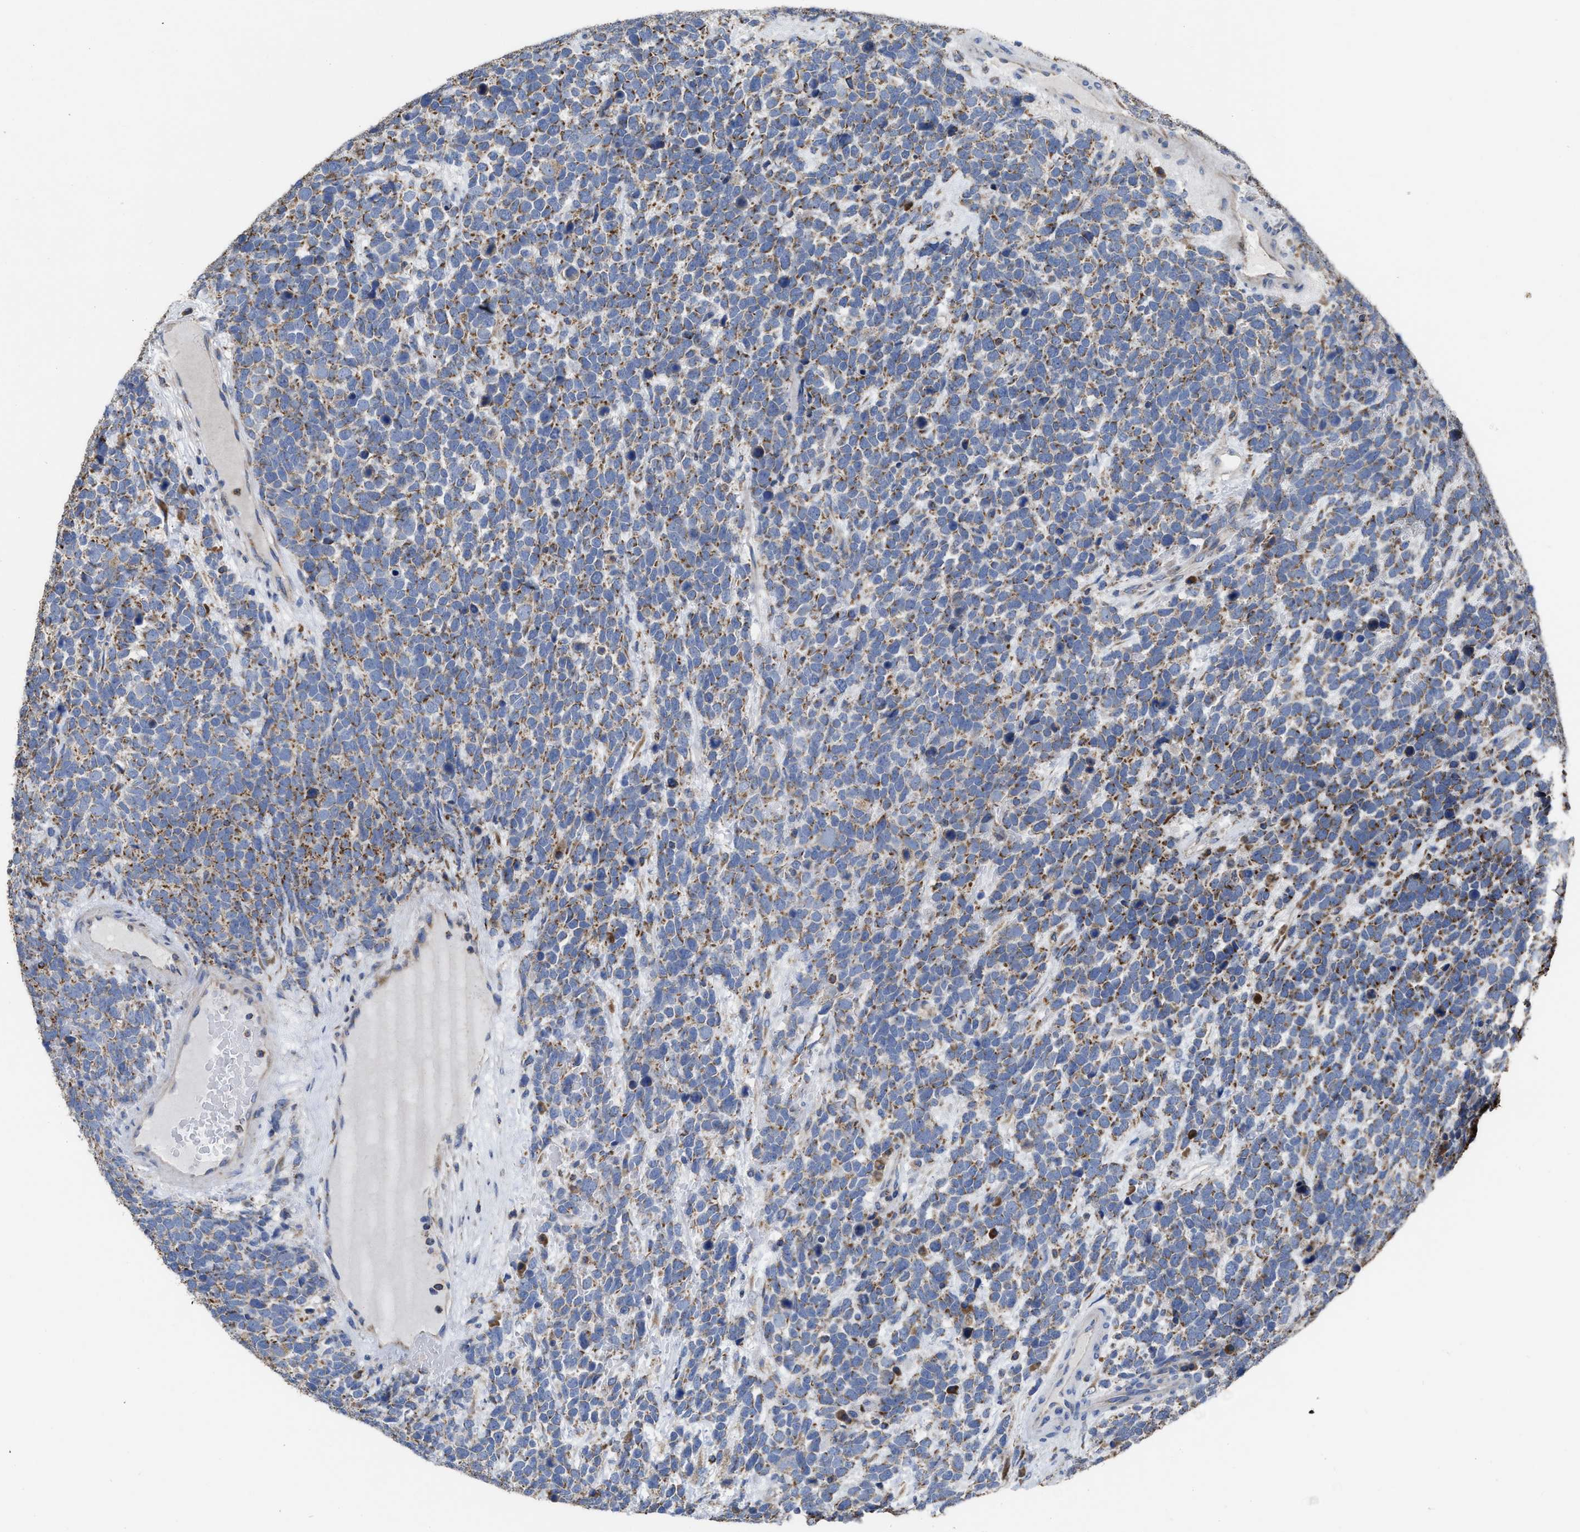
{"staining": {"intensity": "moderate", "quantity": ">75%", "location": "cytoplasmic/membranous"}, "tissue": "urothelial cancer", "cell_type": "Tumor cells", "image_type": "cancer", "snomed": [{"axis": "morphology", "description": "Urothelial carcinoma, High grade"}, {"axis": "topography", "description": "Urinary bladder"}], "caption": "DAB (3,3'-diaminobenzidine) immunohistochemical staining of human urothelial cancer demonstrates moderate cytoplasmic/membranous protein expression in approximately >75% of tumor cells.", "gene": "AK2", "patient": {"sex": "female", "age": 82}}